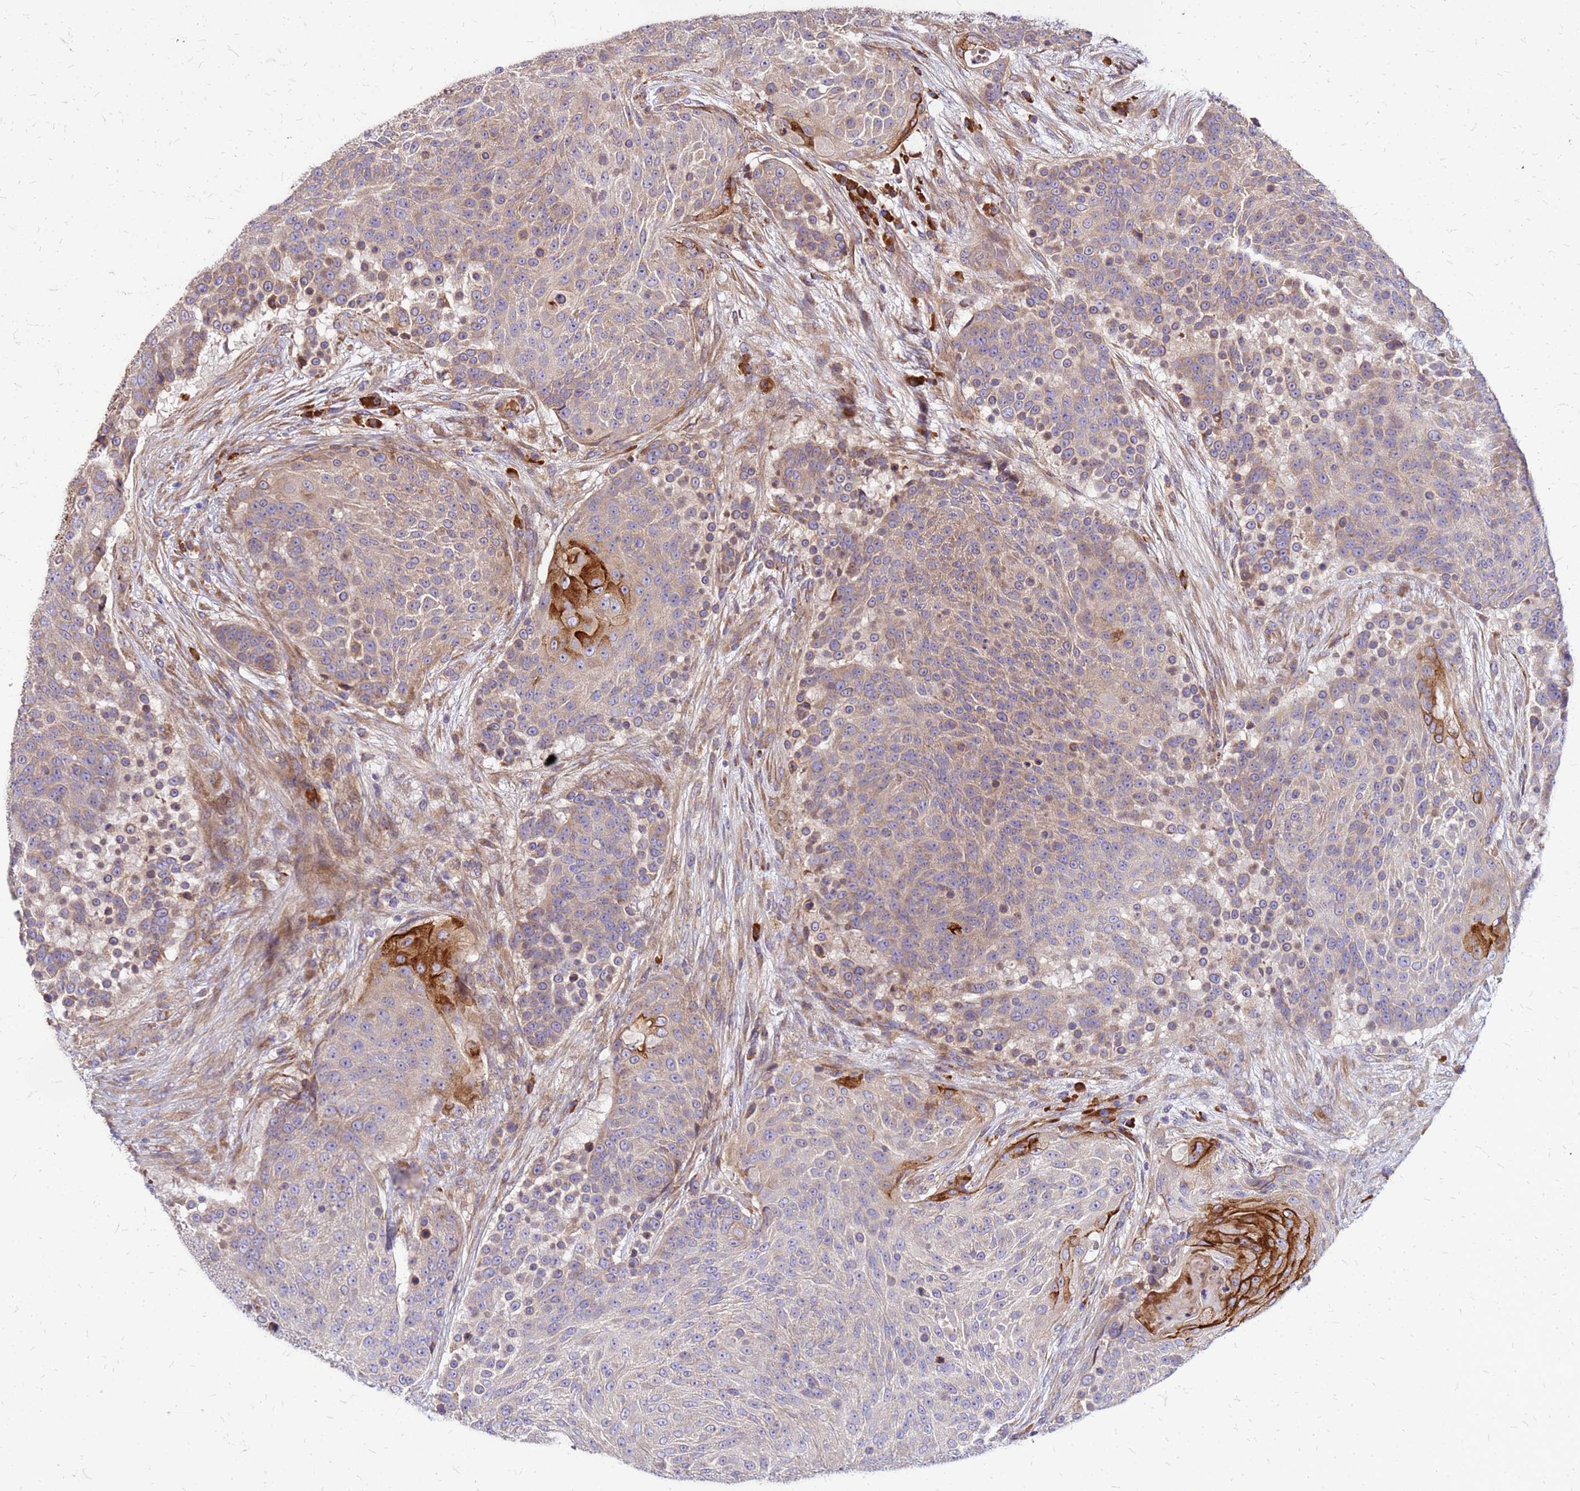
{"staining": {"intensity": "moderate", "quantity": "25%-75%", "location": "cytoplasmic/membranous"}, "tissue": "urothelial cancer", "cell_type": "Tumor cells", "image_type": "cancer", "snomed": [{"axis": "morphology", "description": "Urothelial carcinoma, High grade"}, {"axis": "topography", "description": "Urinary bladder"}], "caption": "Tumor cells exhibit moderate cytoplasmic/membranous staining in about 25%-75% of cells in urothelial carcinoma (high-grade). (Brightfield microscopy of DAB IHC at high magnification).", "gene": "VMO1", "patient": {"sex": "female", "age": 63}}